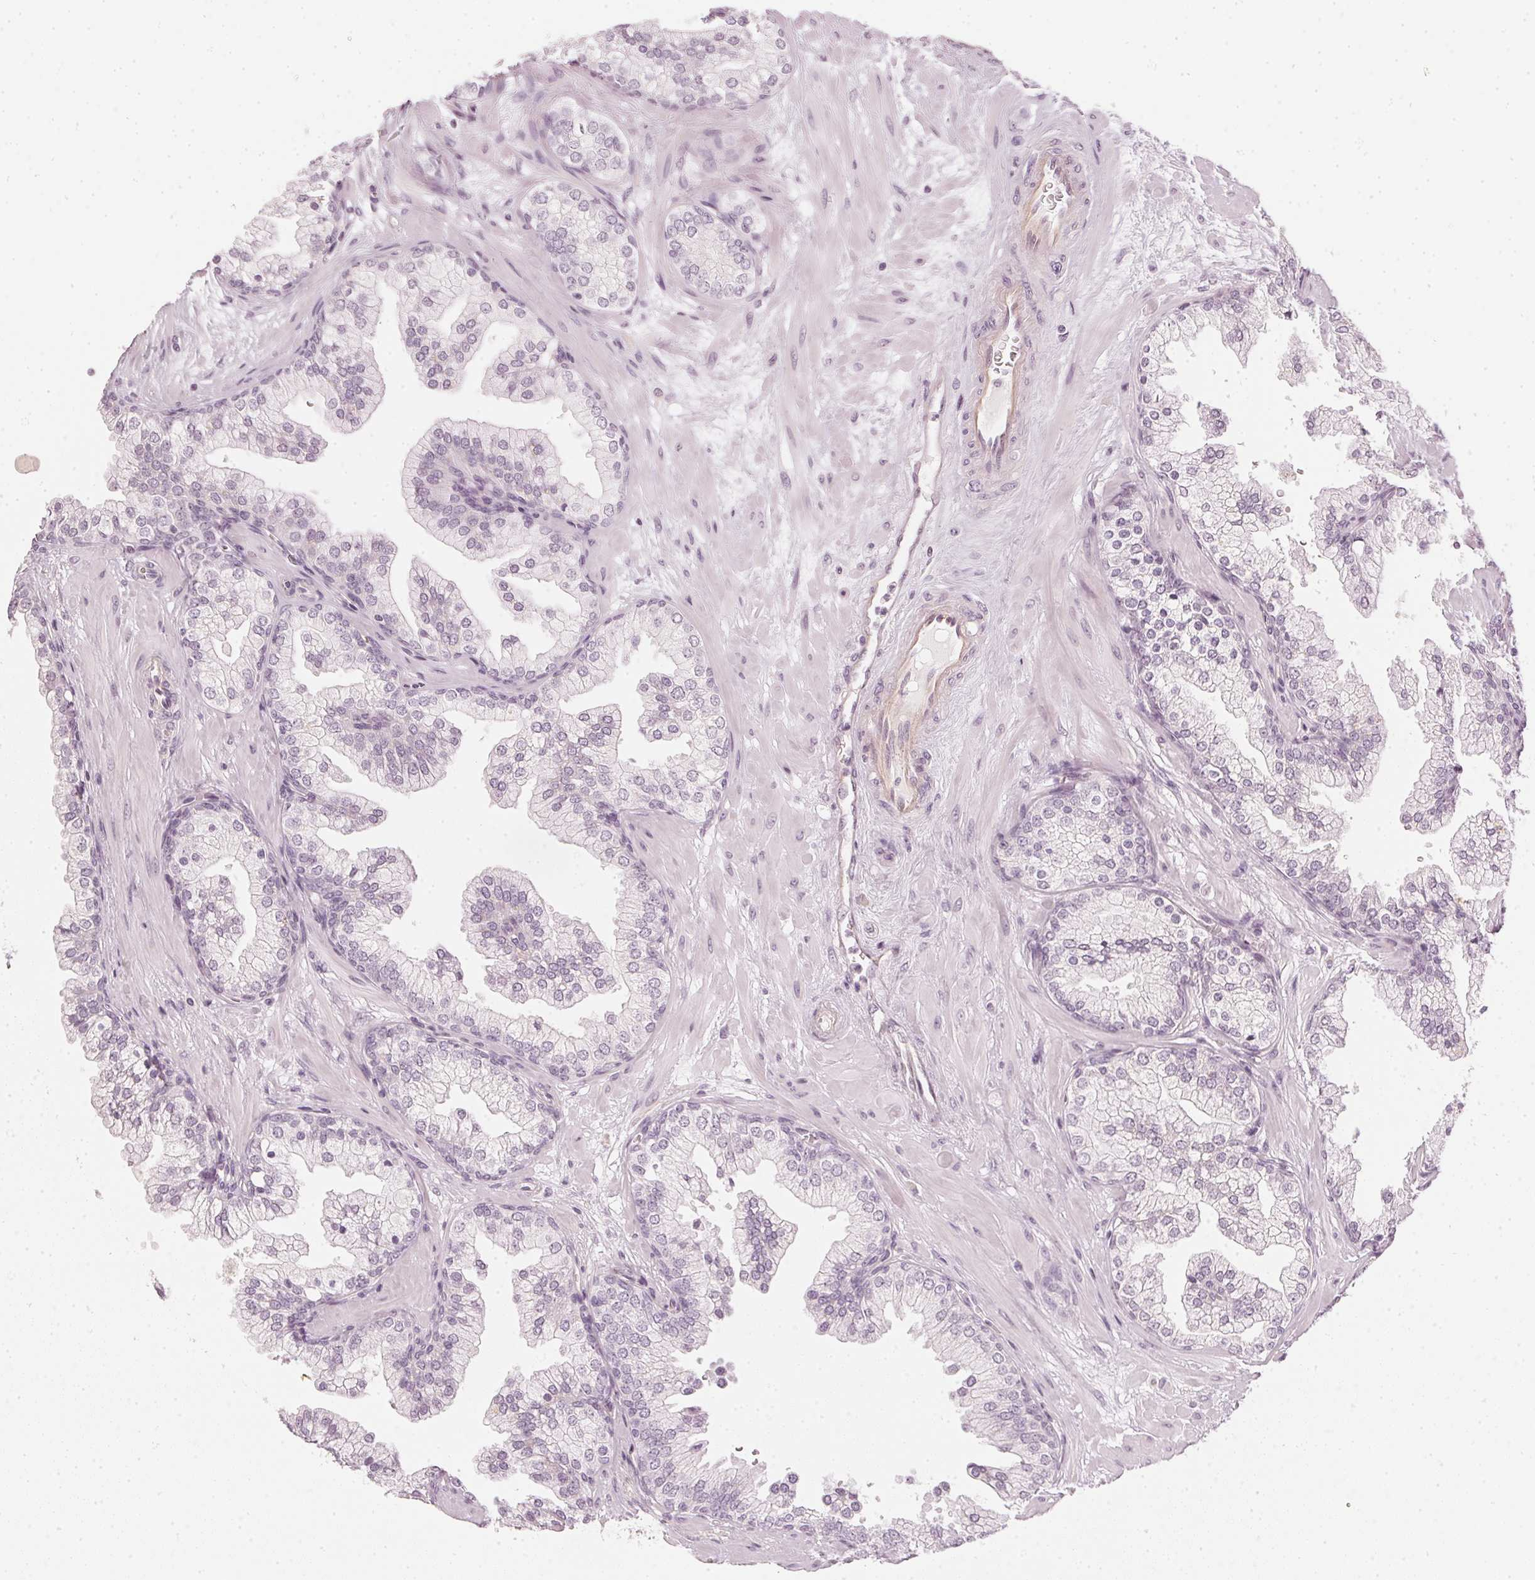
{"staining": {"intensity": "negative", "quantity": "none", "location": "none"}, "tissue": "prostate", "cell_type": "Glandular cells", "image_type": "normal", "snomed": [{"axis": "morphology", "description": "Normal tissue, NOS"}, {"axis": "topography", "description": "Prostate"}, {"axis": "topography", "description": "Peripheral nerve tissue"}], "caption": "The photomicrograph exhibits no significant expression in glandular cells of prostate. (Brightfield microscopy of DAB immunohistochemistry at high magnification).", "gene": "APLP1", "patient": {"sex": "male", "age": 61}}